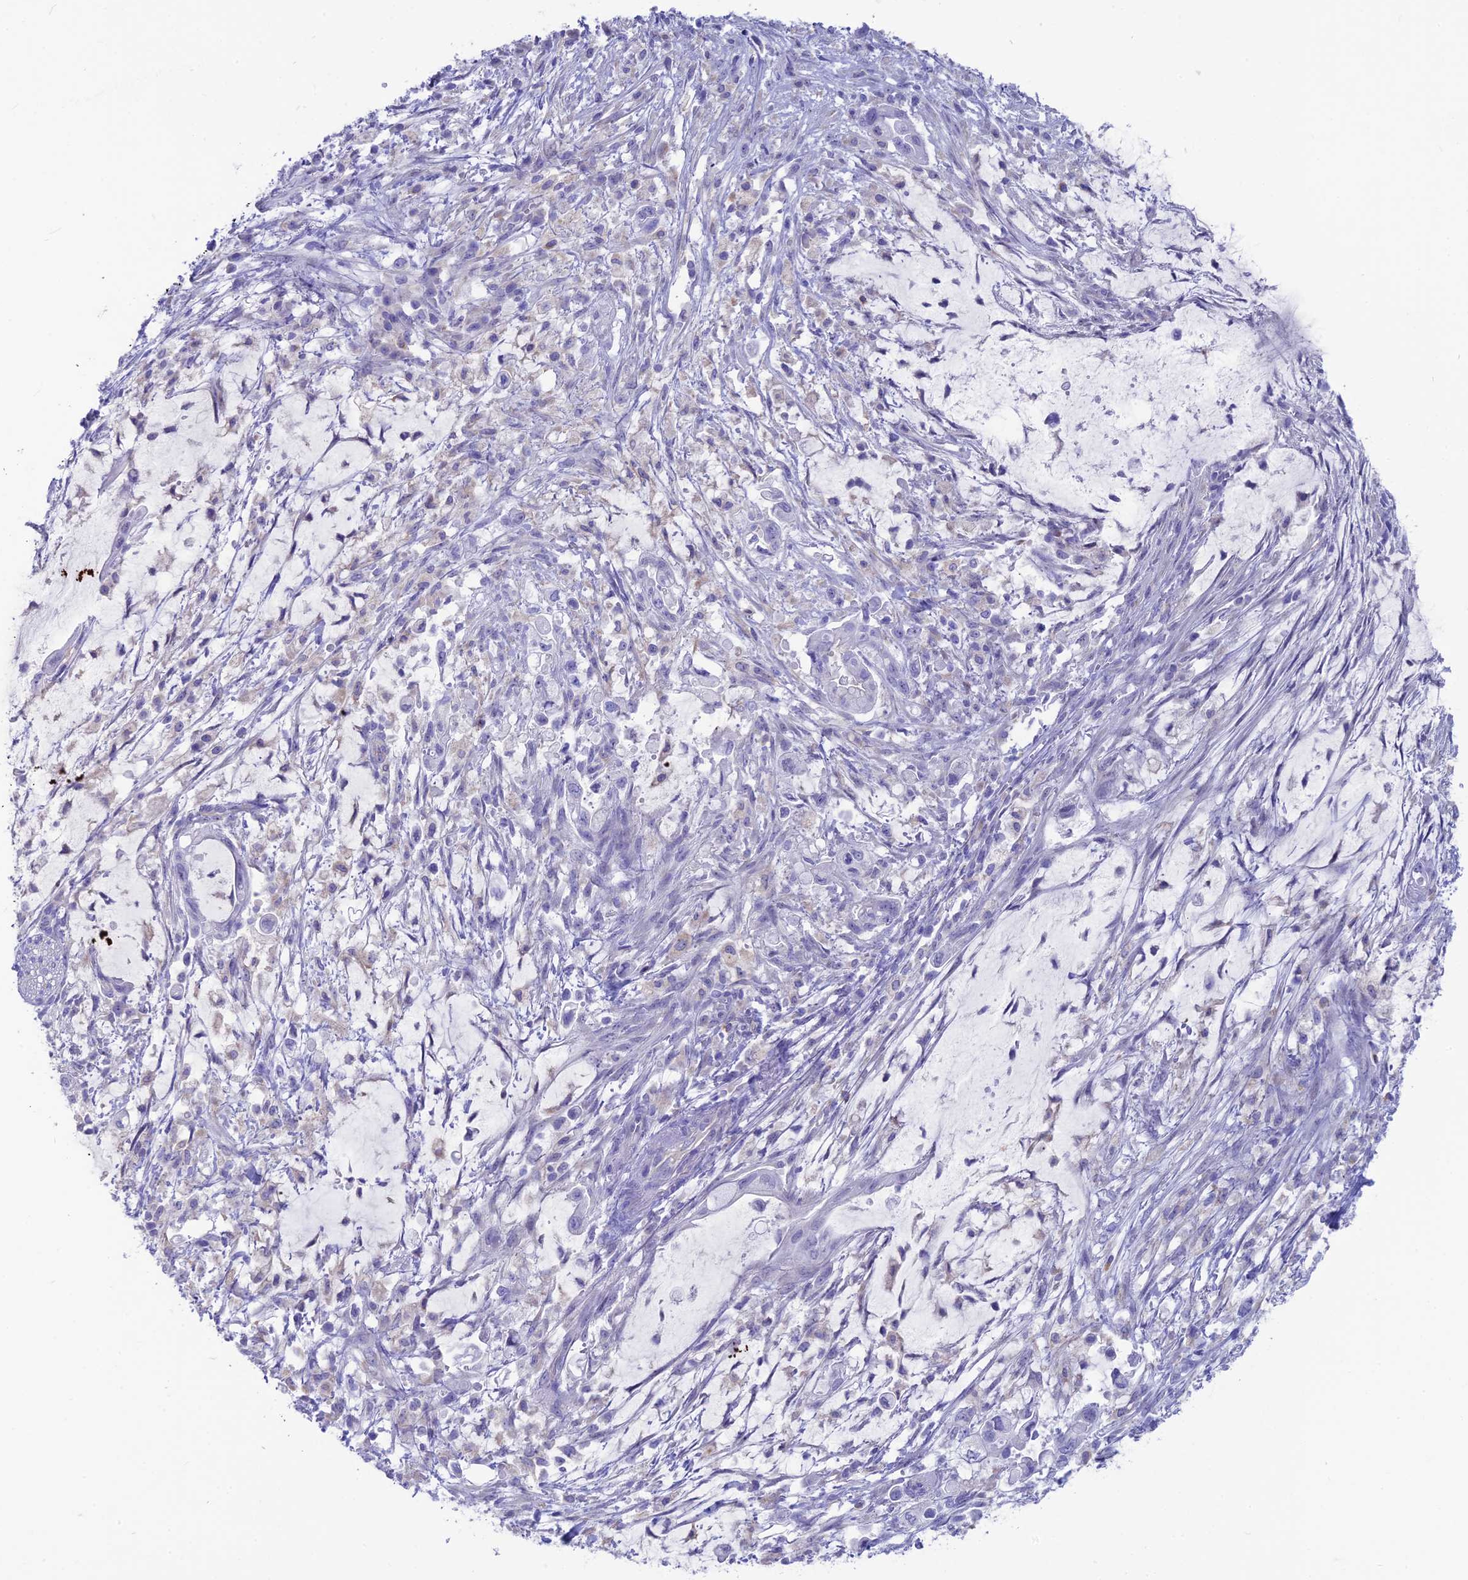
{"staining": {"intensity": "negative", "quantity": "none", "location": "none"}, "tissue": "pancreatic cancer", "cell_type": "Tumor cells", "image_type": "cancer", "snomed": [{"axis": "morphology", "description": "Adenocarcinoma, NOS"}, {"axis": "topography", "description": "Pancreas"}], "caption": "An immunohistochemistry image of pancreatic cancer is shown. There is no staining in tumor cells of pancreatic cancer.", "gene": "GNGT2", "patient": {"sex": "male", "age": 48}}